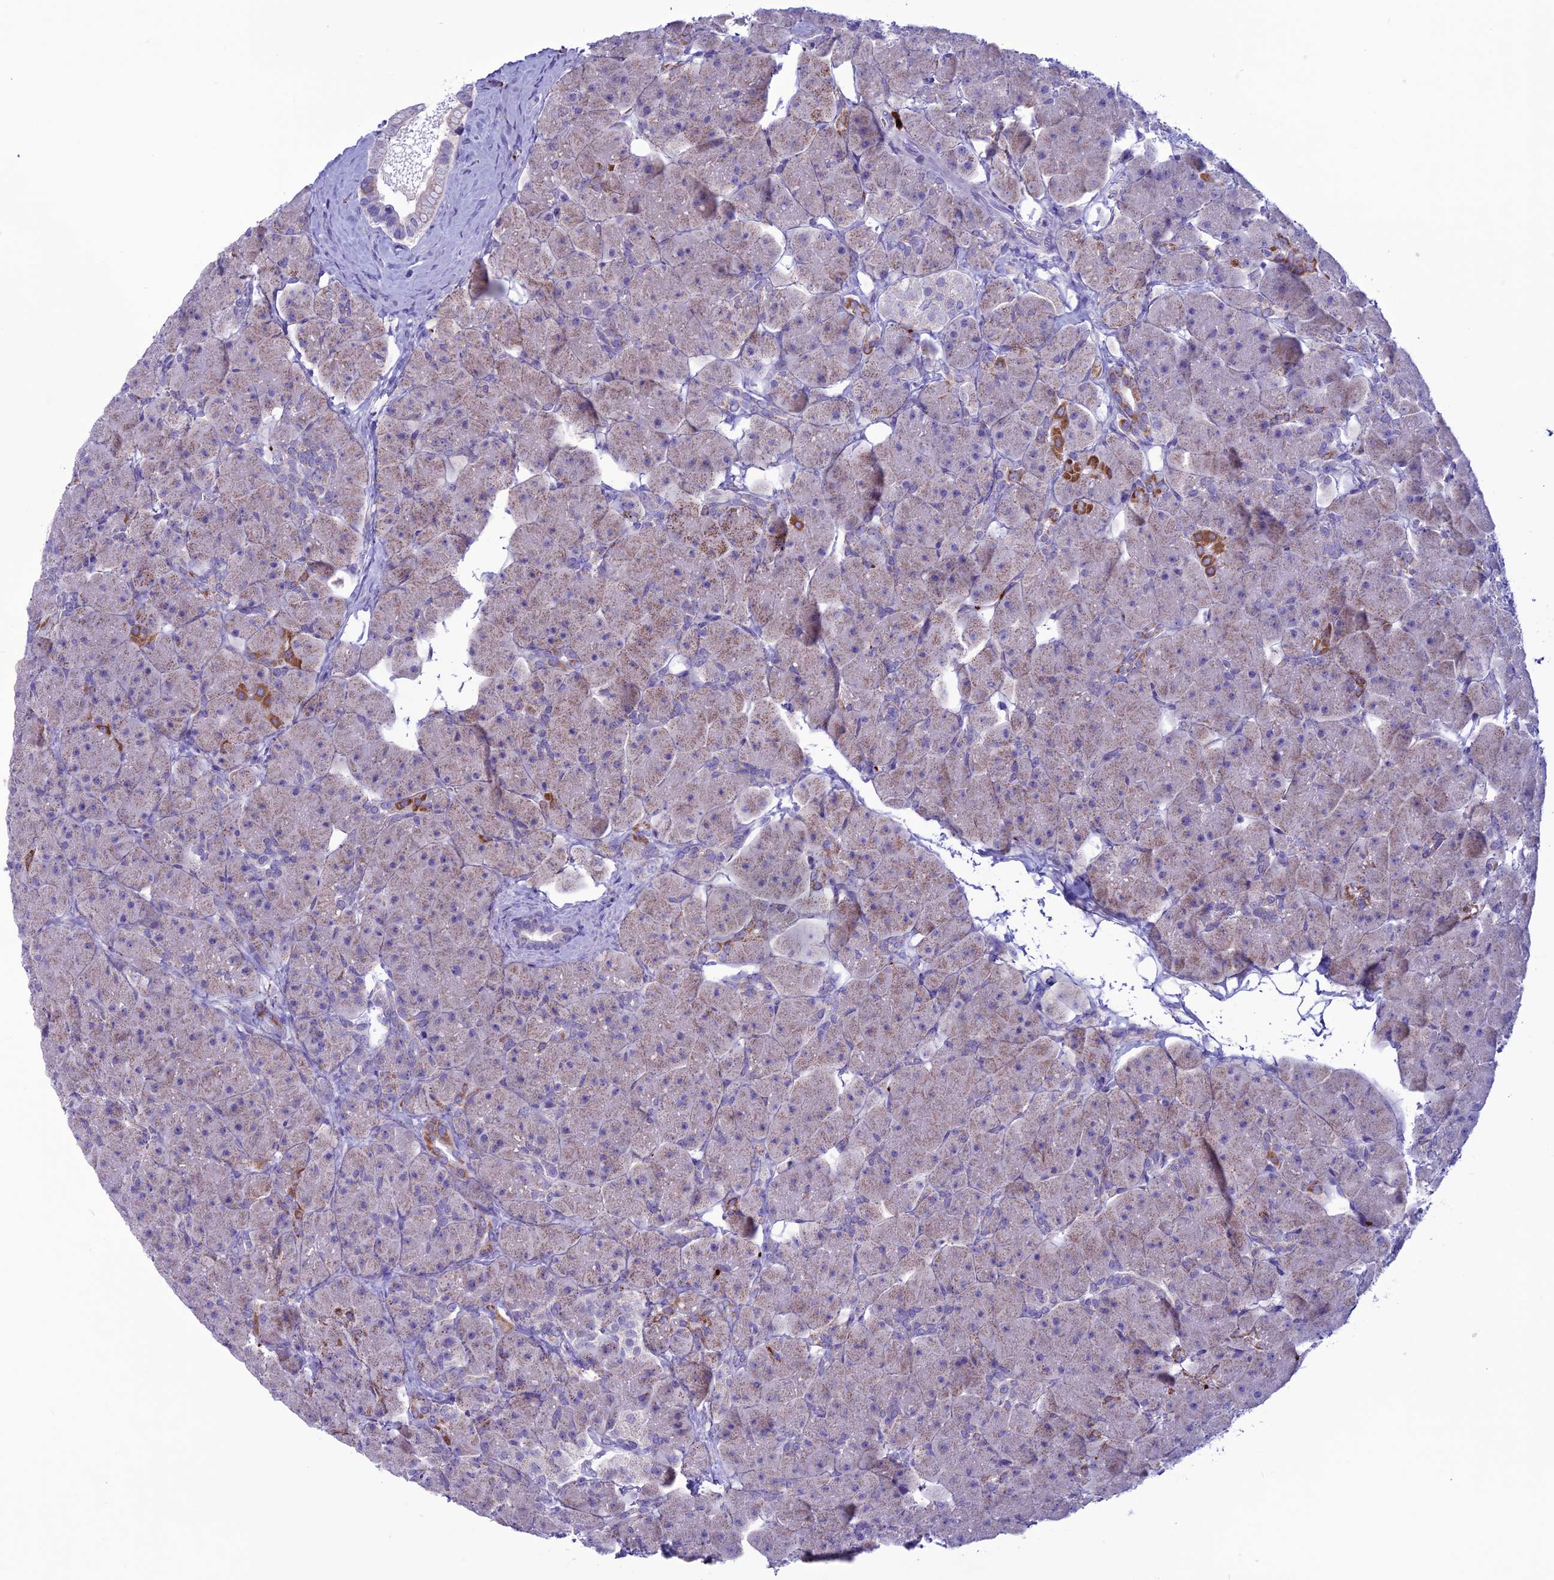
{"staining": {"intensity": "moderate", "quantity": "<25%", "location": "cytoplasmic/membranous"}, "tissue": "pancreas", "cell_type": "Exocrine glandular cells", "image_type": "normal", "snomed": [{"axis": "morphology", "description": "Normal tissue, NOS"}, {"axis": "topography", "description": "Pancreas"}], "caption": "The image exhibits immunohistochemical staining of unremarkable pancreas. There is moderate cytoplasmic/membranous positivity is seen in about <25% of exocrine glandular cells.", "gene": "C21orf140", "patient": {"sex": "male", "age": 66}}